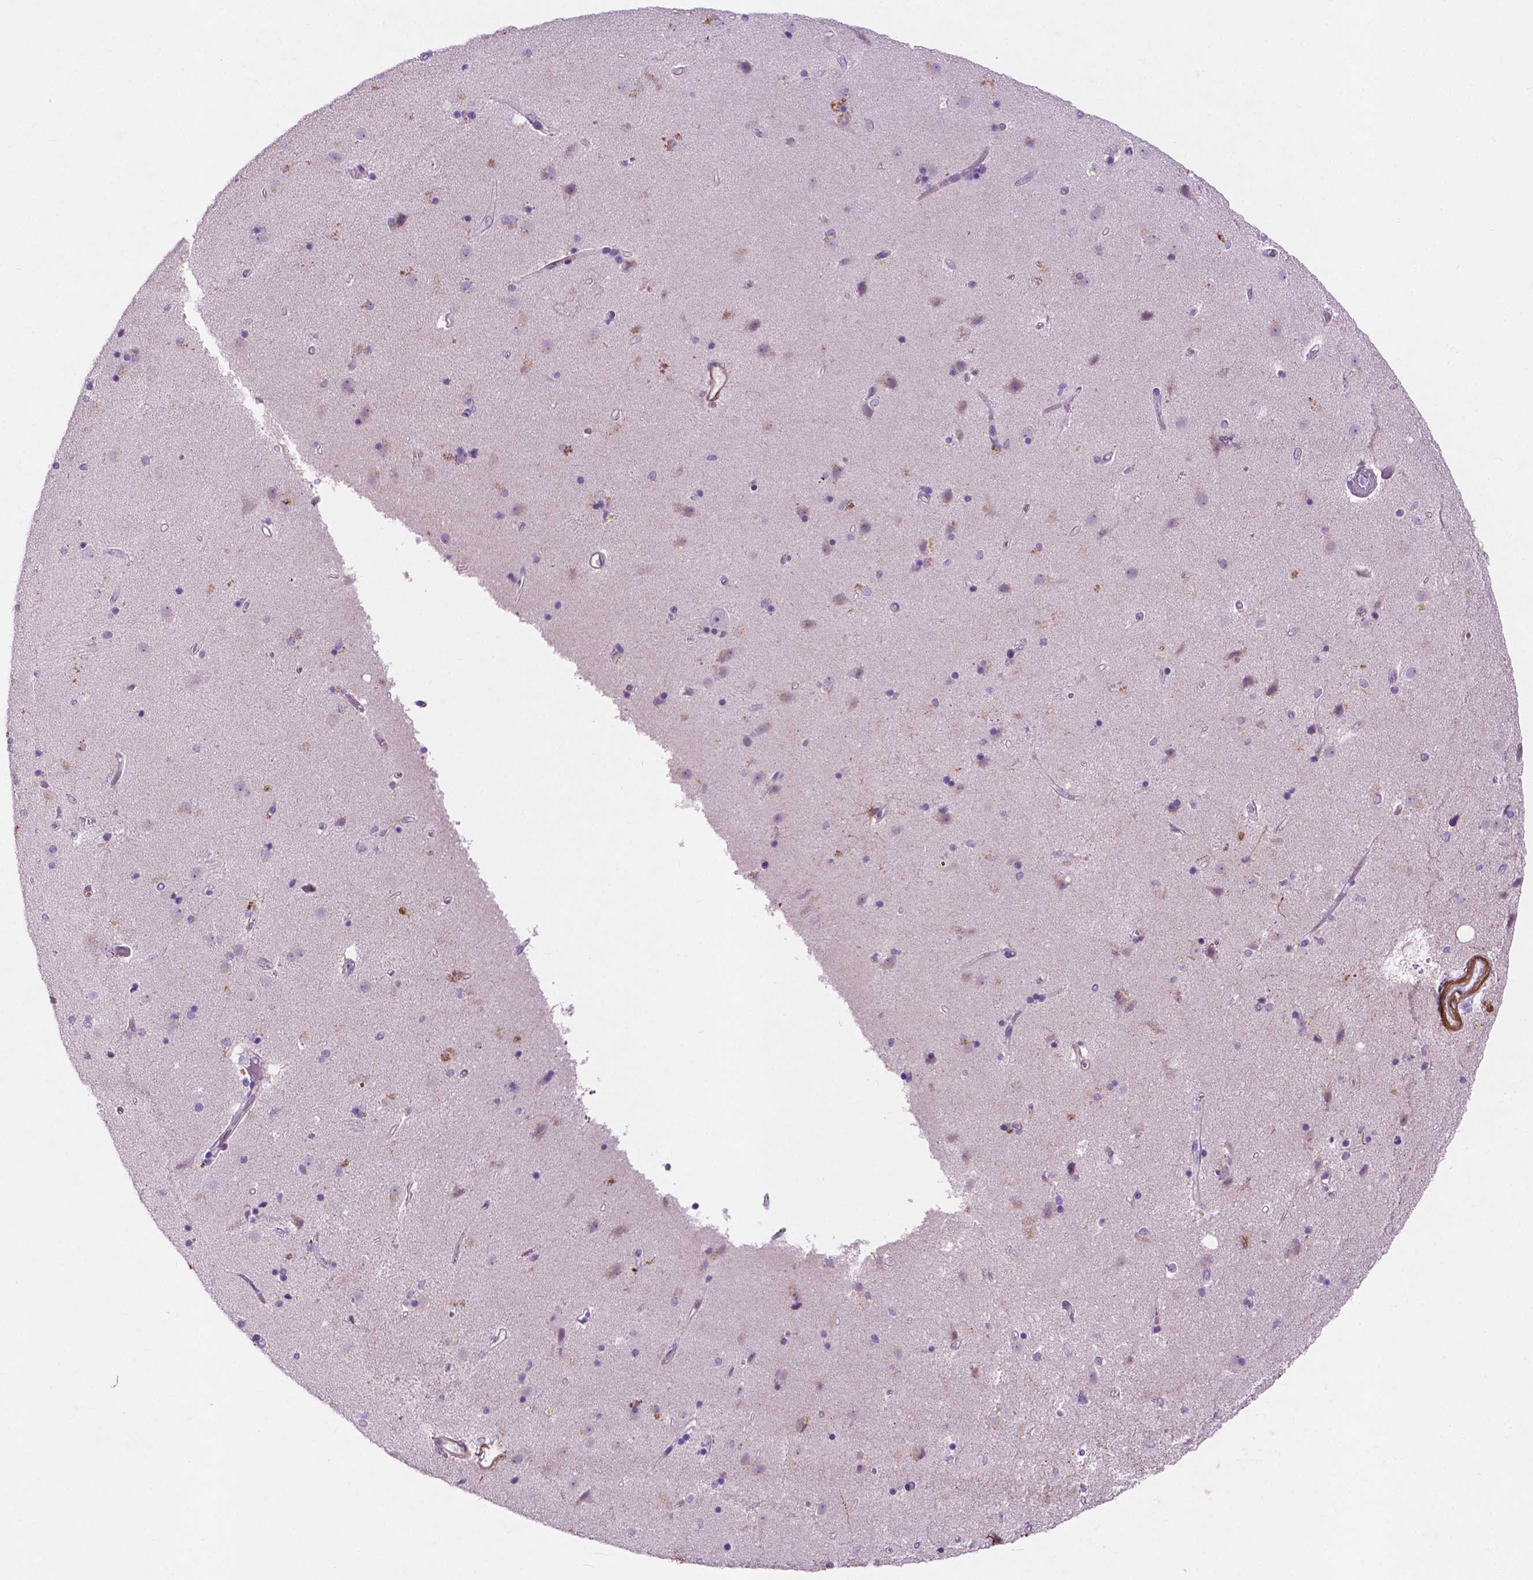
{"staining": {"intensity": "weak", "quantity": "<25%", "location": "cytoplasmic/membranous"}, "tissue": "caudate", "cell_type": "Glial cells", "image_type": "normal", "snomed": [{"axis": "morphology", "description": "Normal tissue, NOS"}, {"axis": "topography", "description": "Lateral ventricle wall"}], "caption": "Histopathology image shows no significant protein positivity in glial cells of unremarkable caudate. The staining was performed using DAB to visualize the protein expression in brown, while the nuclei were stained in blue with hematoxylin (Magnification: 20x).", "gene": "ASPG", "patient": {"sex": "female", "age": 71}}